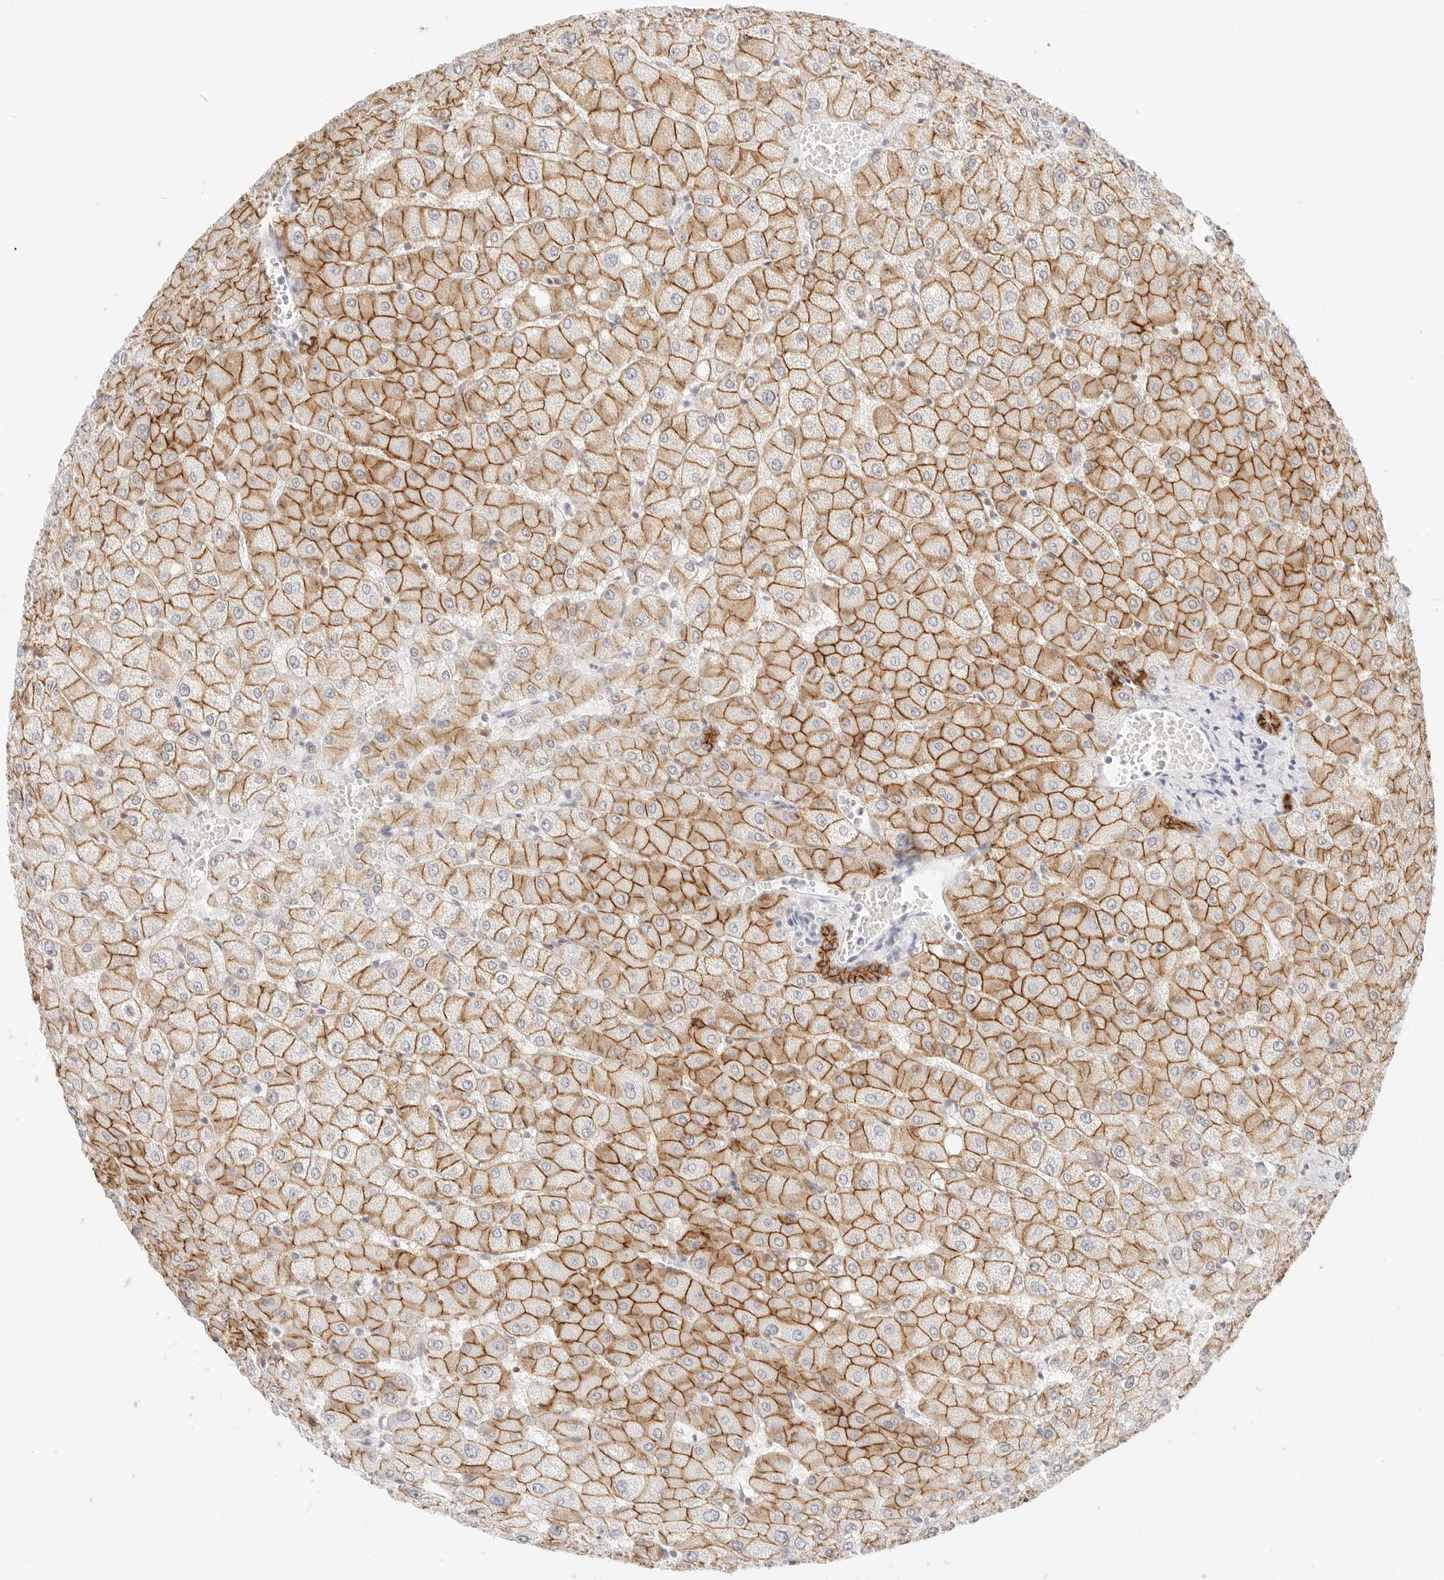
{"staining": {"intensity": "moderate", "quantity": ">75%", "location": "cytoplasmic/membranous"}, "tissue": "liver", "cell_type": "Cholangiocytes", "image_type": "normal", "snomed": [{"axis": "morphology", "description": "Normal tissue, NOS"}, {"axis": "topography", "description": "Liver"}], "caption": "Moderate cytoplasmic/membranous staining is present in about >75% of cholangiocytes in unremarkable liver. (DAB (3,3'-diaminobenzidine) IHC, brown staining for protein, blue staining for nuclei).", "gene": "CDH1", "patient": {"sex": "female", "age": 54}}